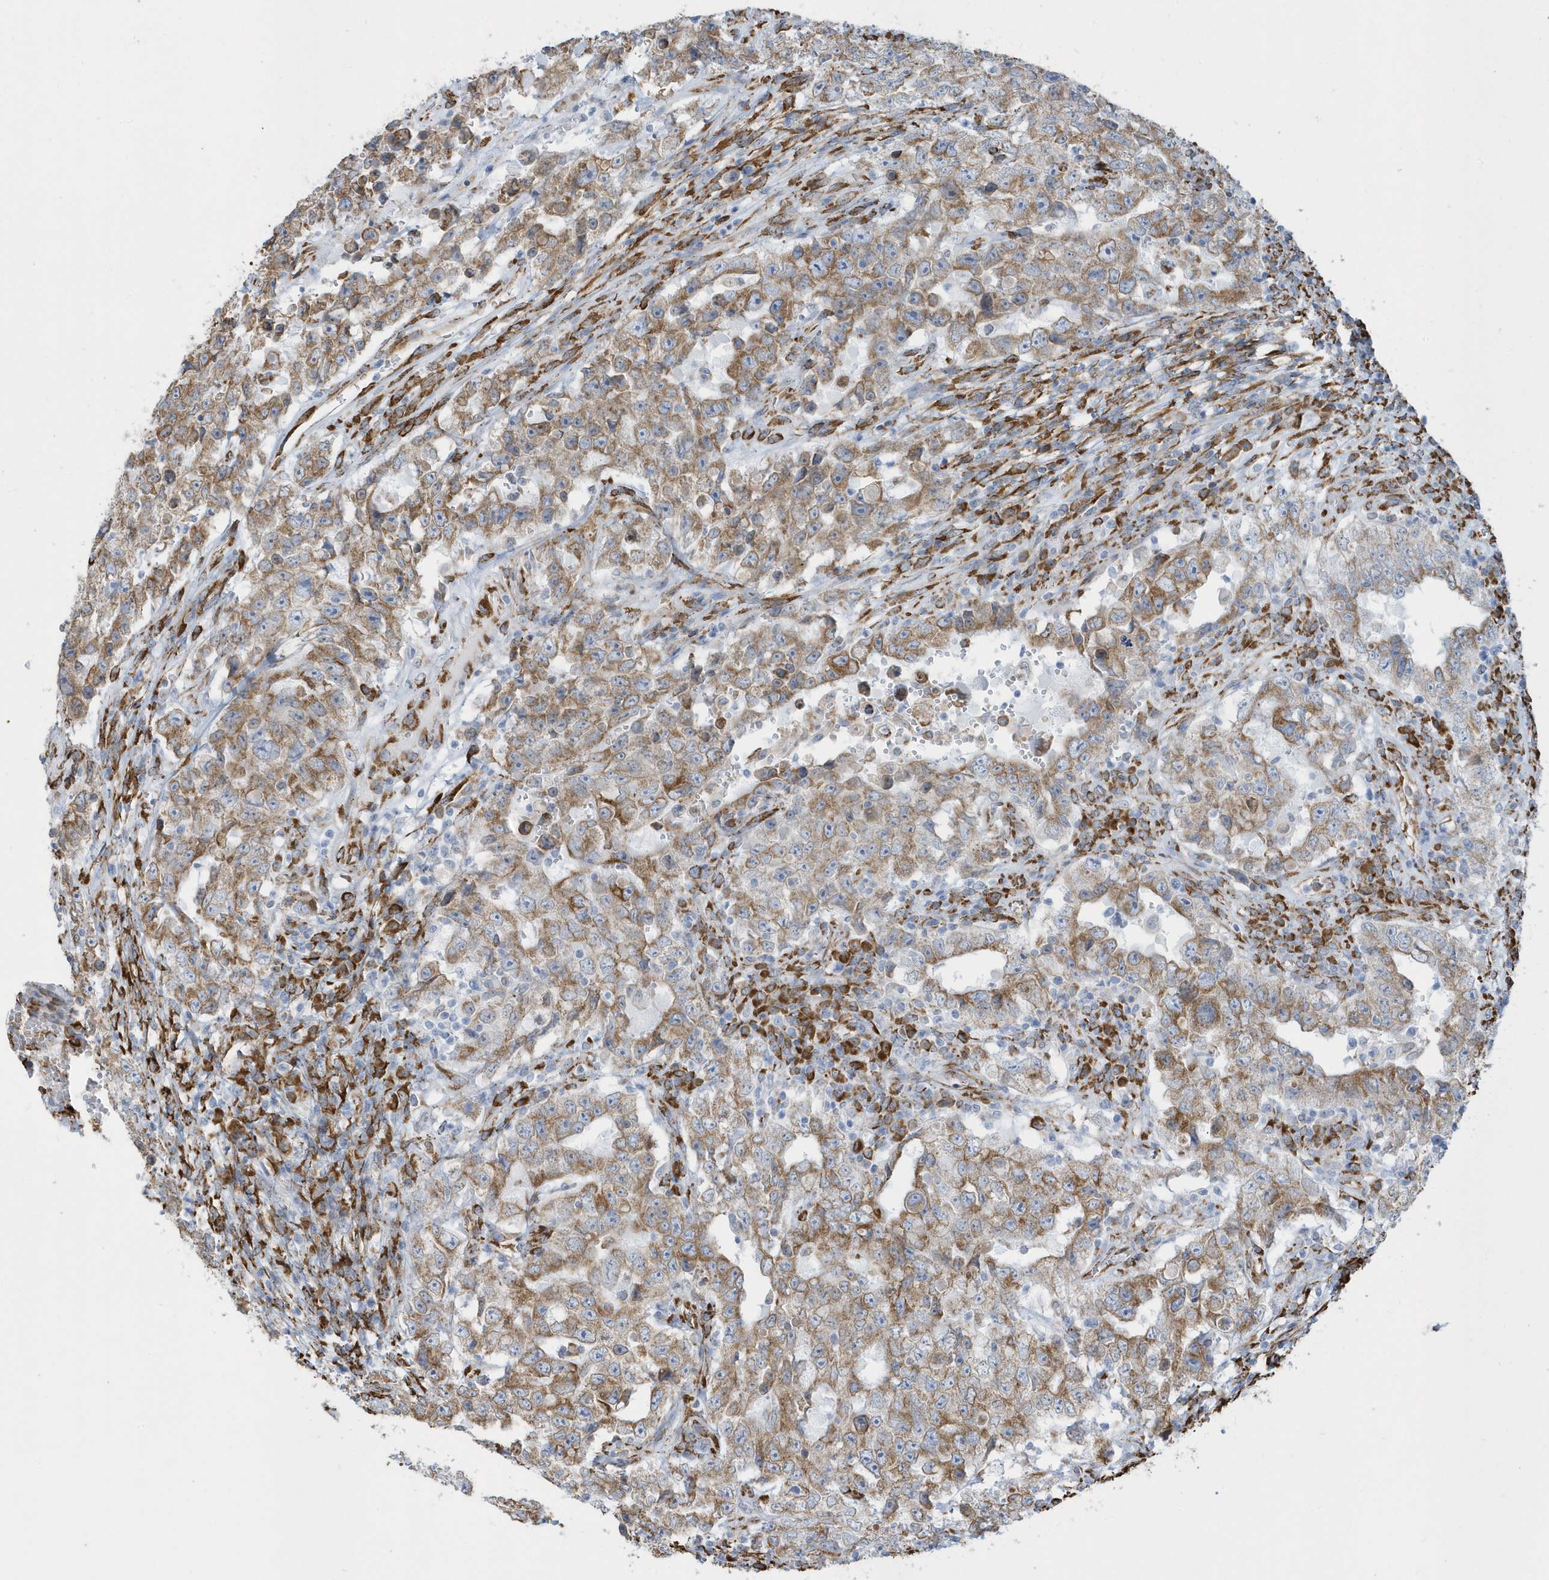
{"staining": {"intensity": "moderate", "quantity": ">75%", "location": "cytoplasmic/membranous"}, "tissue": "testis cancer", "cell_type": "Tumor cells", "image_type": "cancer", "snomed": [{"axis": "morphology", "description": "Carcinoma, Embryonal, NOS"}, {"axis": "topography", "description": "Testis"}], "caption": "Protein staining of embryonal carcinoma (testis) tissue reveals moderate cytoplasmic/membranous staining in approximately >75% of tumor cells.", "gene": "DCAF1", "patient": {"sex": "male", "age": 26}}